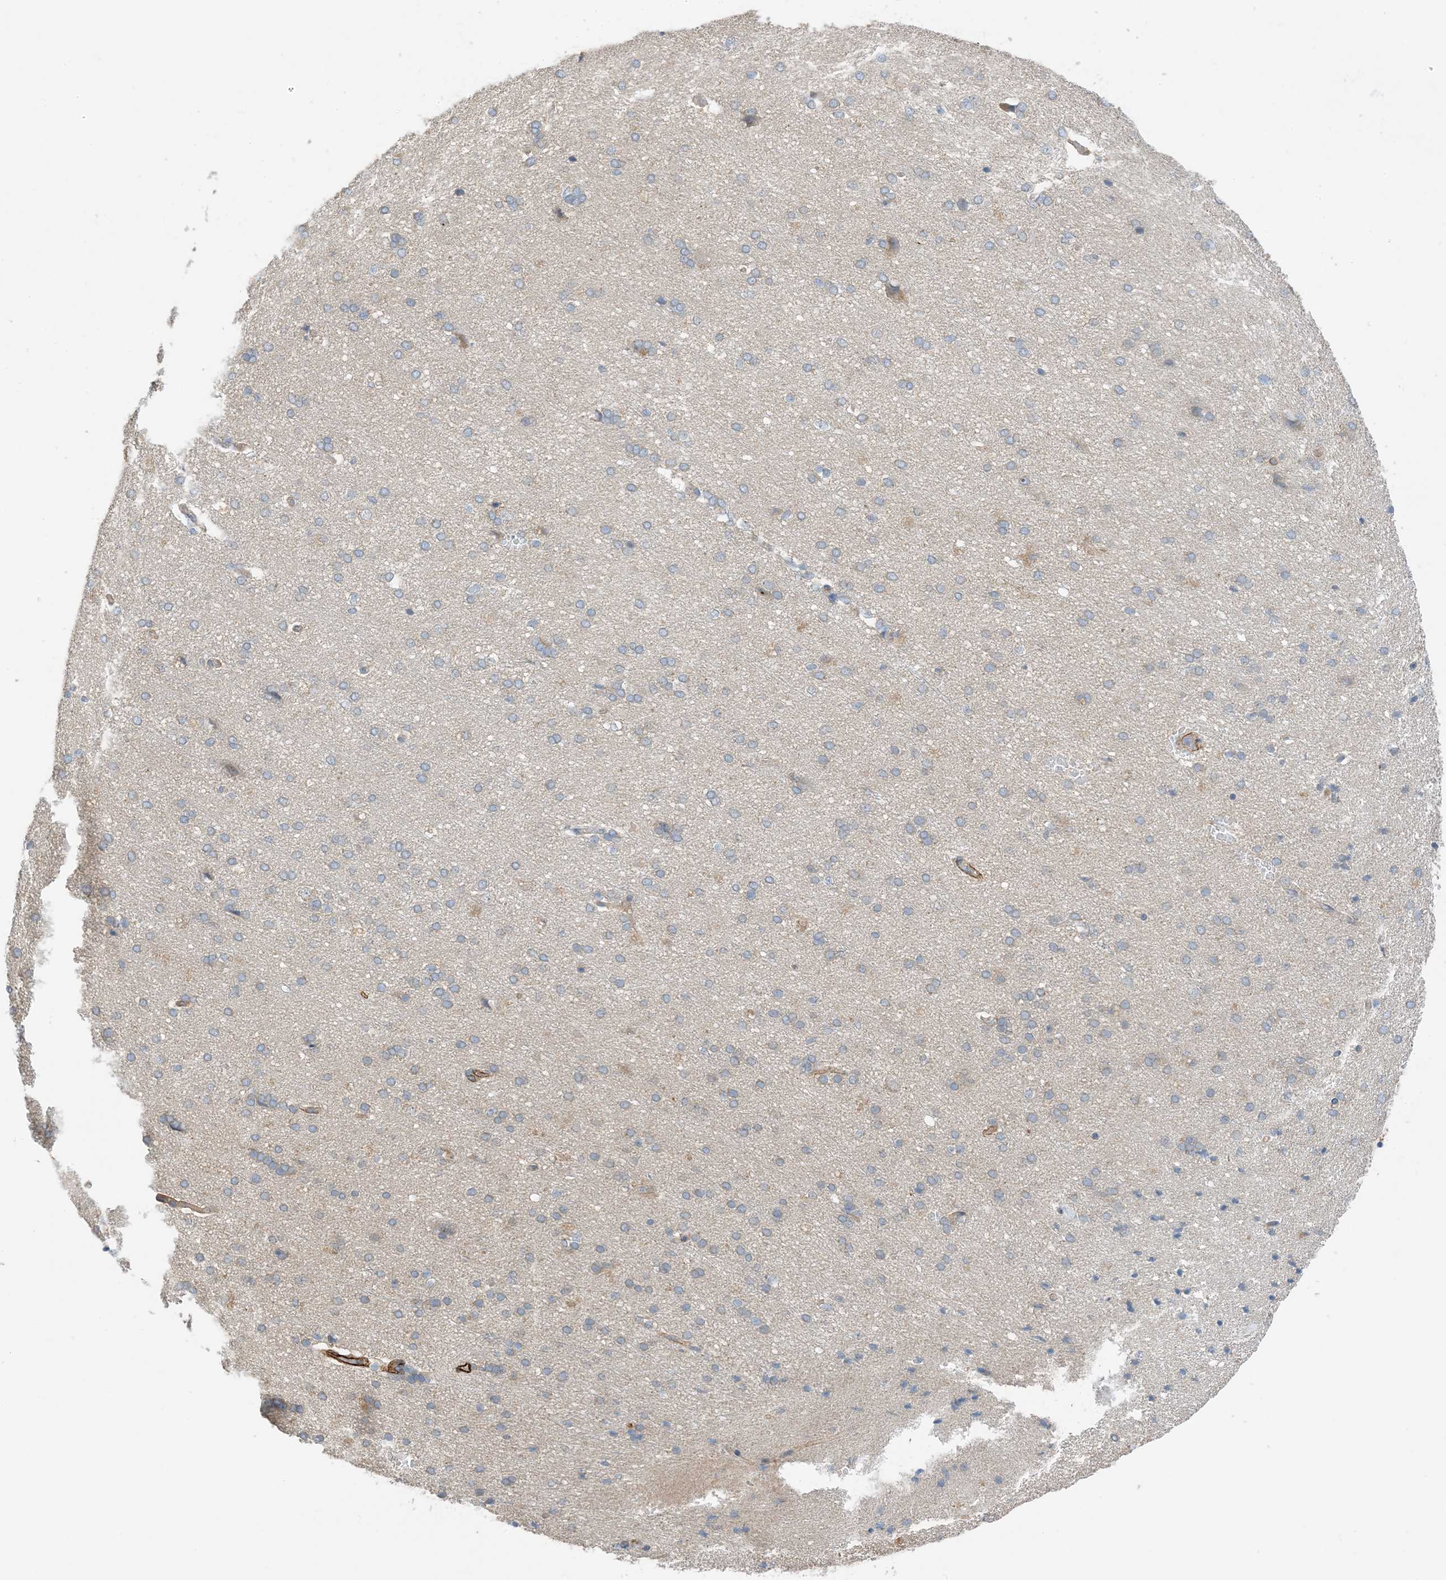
{"staining": {"intensity": "moderate", "quantity": "25%-75%", "location": "cytoplasmic/membranous"}, "tissue": "cerebral cortex", "cell_type": "Endothelial cells", "image_type": "normal", "snomed": [{"axis": "morphology", "description": "Normal tissue, NOS"}, {"axis": "topography", "description": "Cerebral cortex"}], "caption": "High-power microscopy captured an IHC photomicrograph of unremarkable cerebral cortex, revealing moderate cytoplasmic/membranous positivity in about 25%-75% of endothelial cells.", "gene": "KIFBP", "patient": {"sex": "male", "age": 62}}